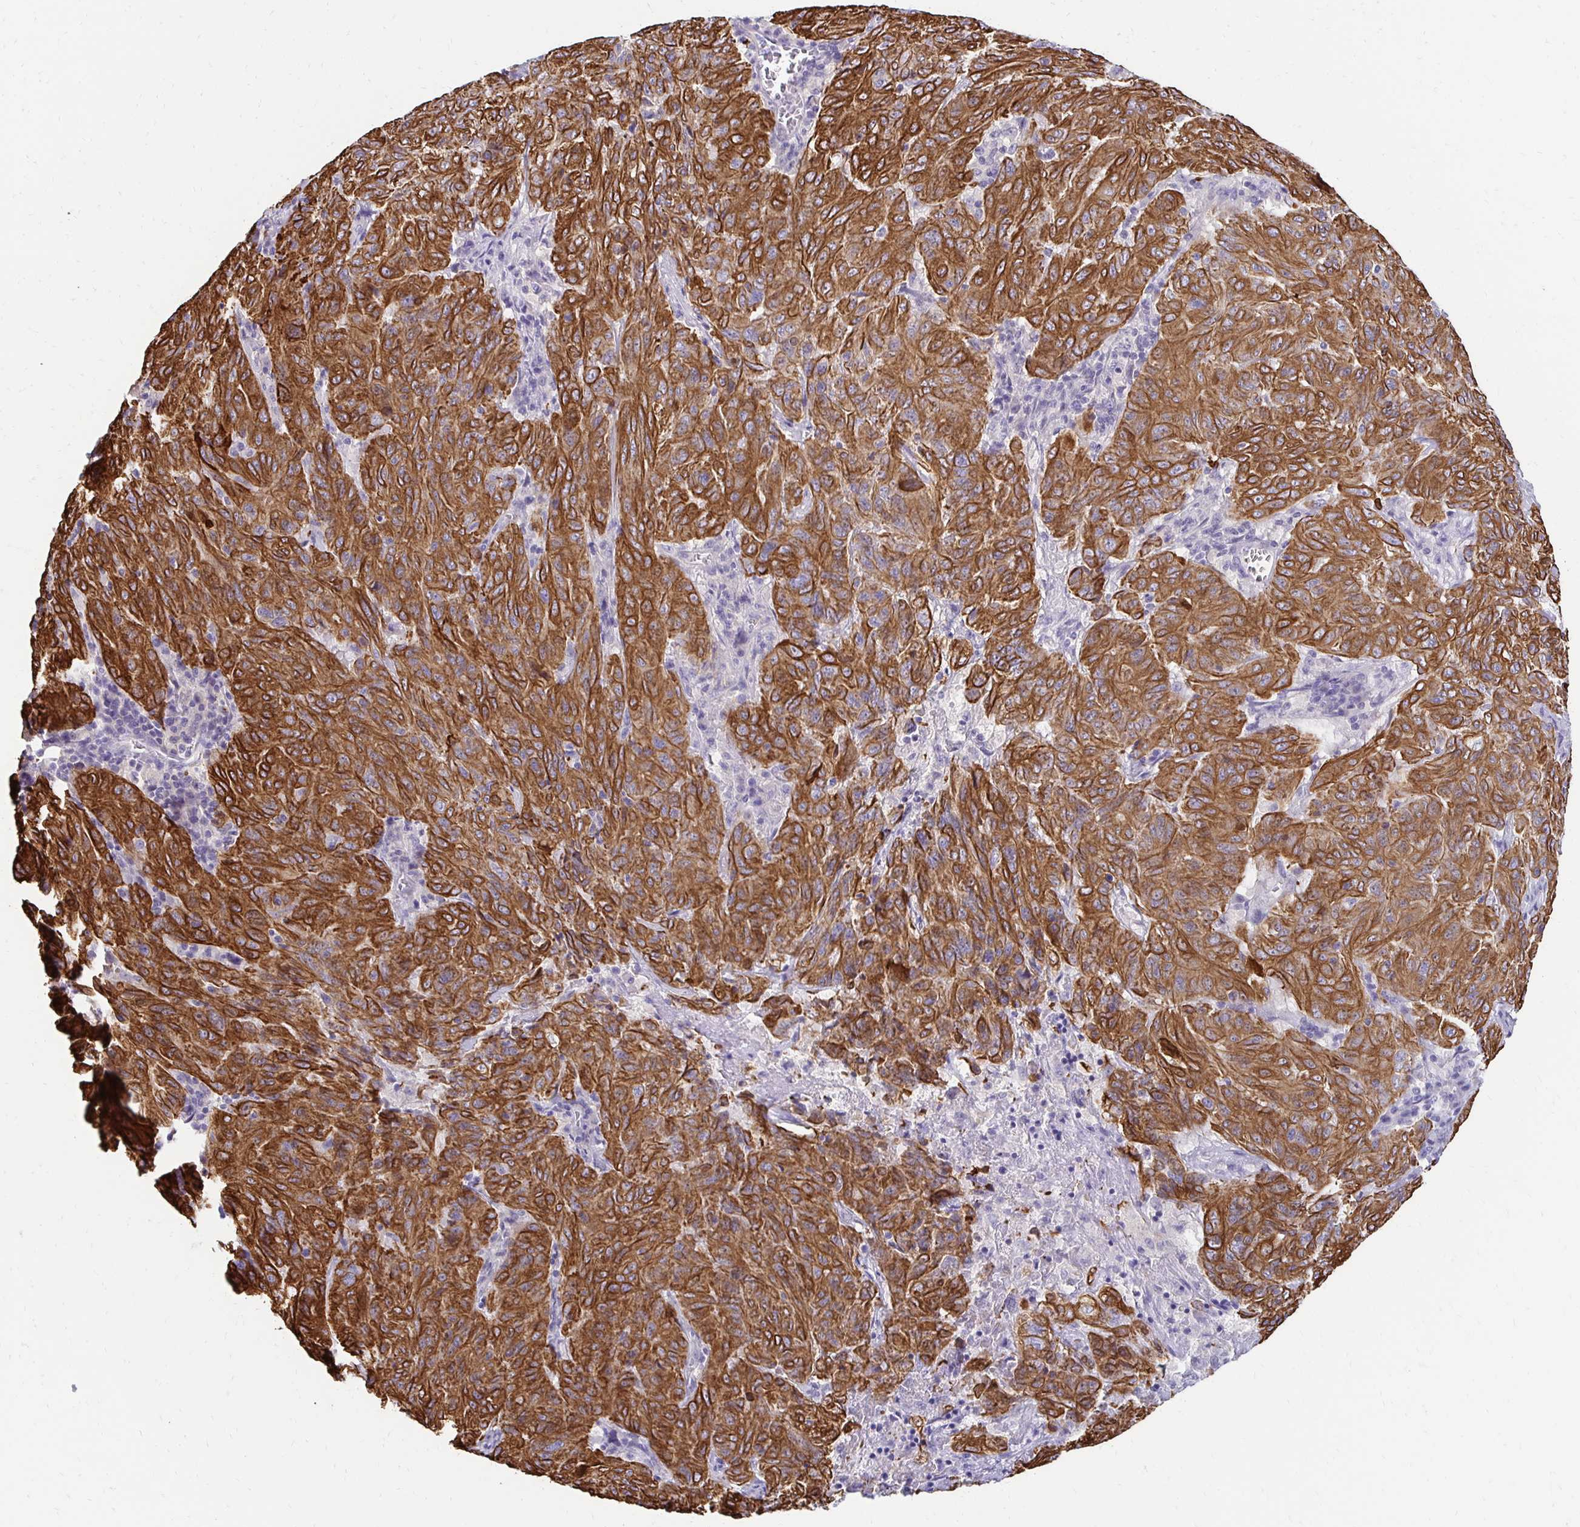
{"staining": {"intensity": "strong", "quantity": ">75%", "location": "cytoplasmic/membranous"}, "tissue": "pancreatic cancer", "cell_type": "Tumor cells", "image_type": "cancer", "snomed": [{"axis": "morphology", "description": "Adenocarcinoma, NOS"}, {"axis": "topography", "description": "Pancreas"}], "caption": "Immunohistochemical staining of pancreatic cancer demonstrates high levels of strong cytoplasmic/membranous protein expression in about >75% of tumor cells.", "gene": "C1QTNF2", "patient": {"sex": "male", "age": 63}}